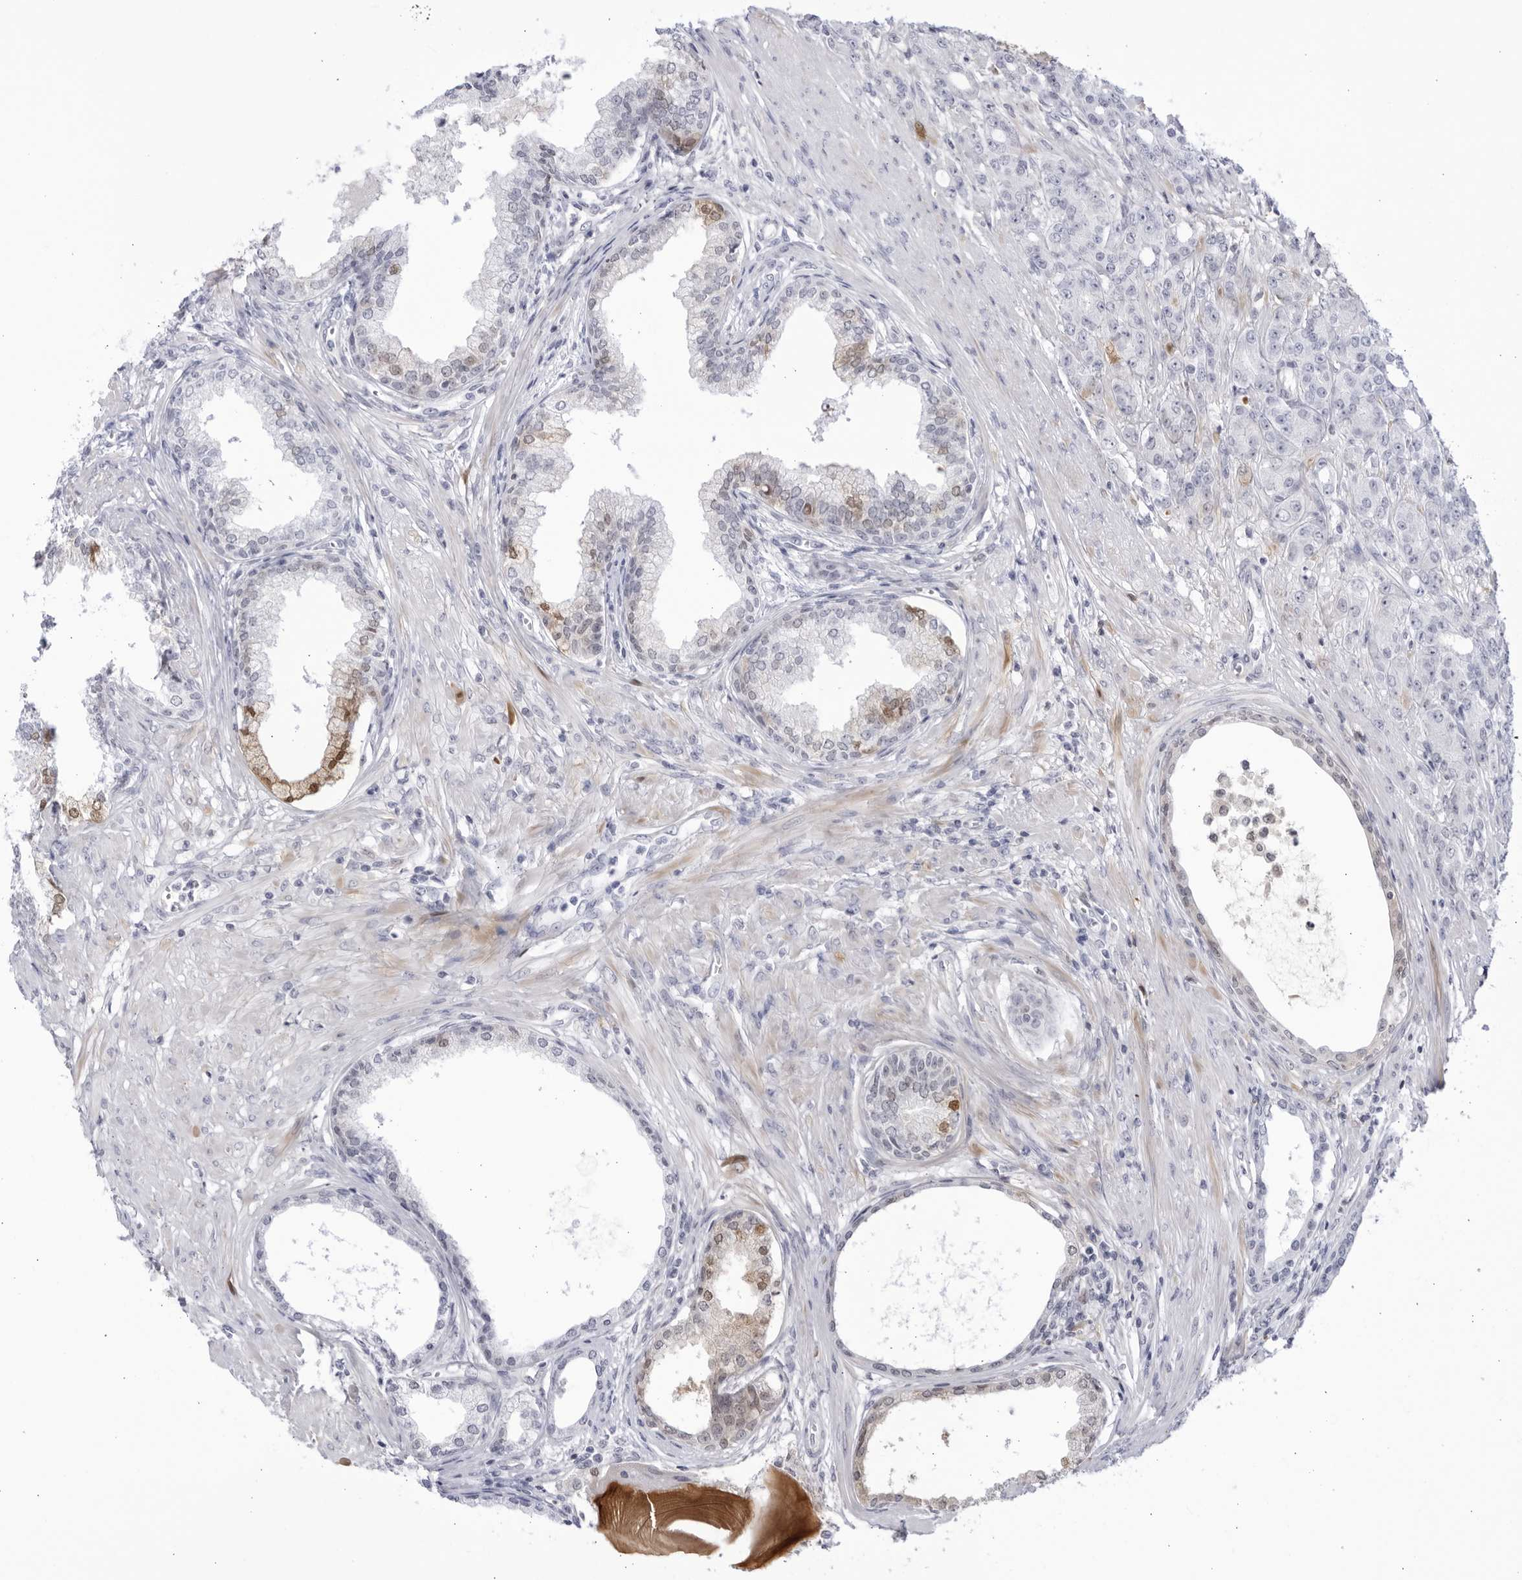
{"staining": {"intensity": "moderate", "quantity": "<25%", "location": "cytoplasmic/membranous,nuclear"}, "tissue": "prostate cancer", "cell_type": "Tumor cells", "image_type": "cancer", "snomed": [{"axis": "morphology", "description": "Adenocarcinoma, High grade"}, {"axis": "topography", "description": "Prostate"}], "caption": "Immunohistochemical staining of prostate cancer displays moderate cytoplasmic/membranous and nuclear protein expression in about <25% of tumor cells.", "gene": "CNBD1", "patient": {"sex": "male", "age": 62}}